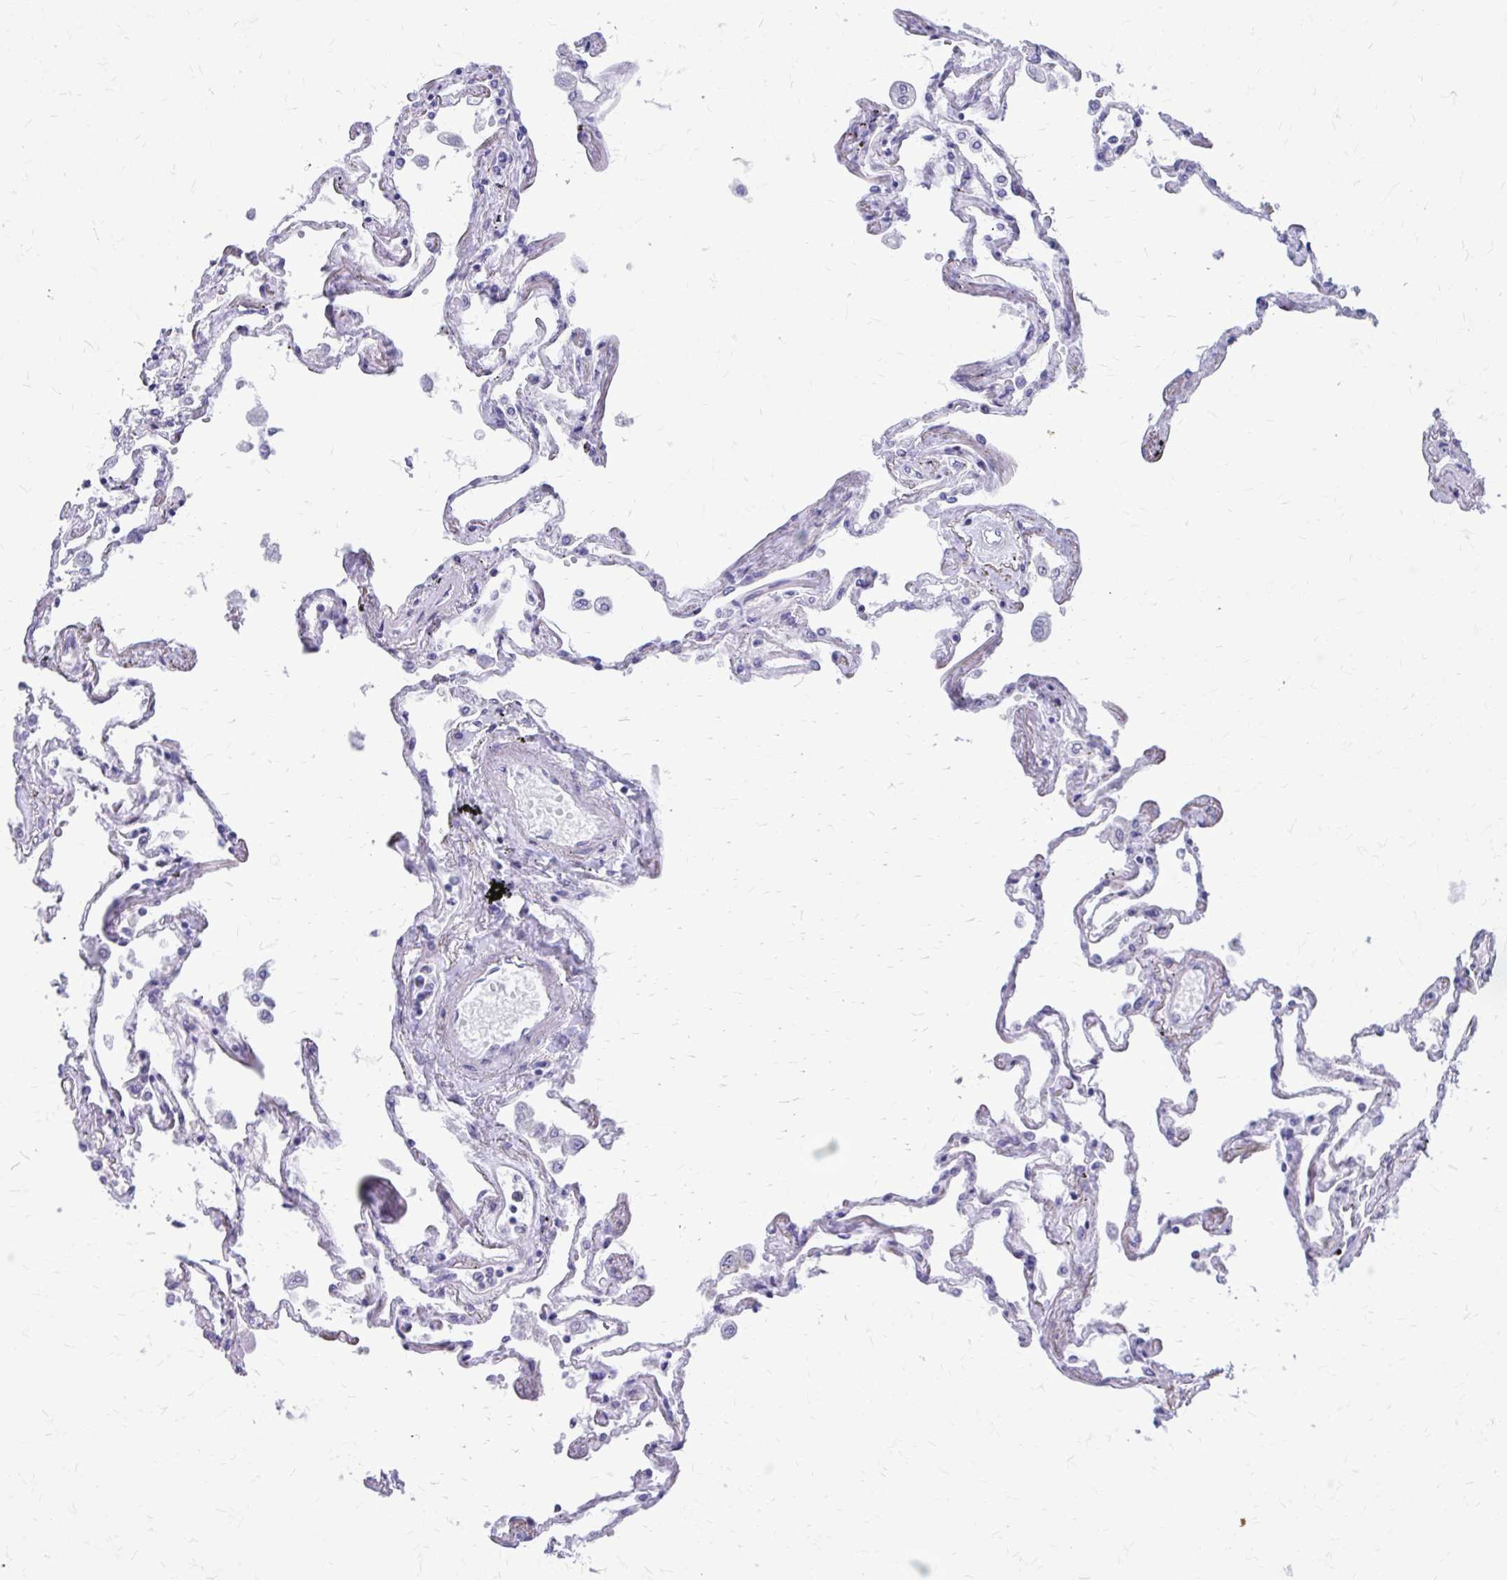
{"staining": {"intensity": "negative", "quantity": "none", "location": "none"}, "tissue": "lung", "cell_type": "Alveolar cells", "image_type": "normal", "snomed": [{"axis": "morphology", "description": "Normal tissue, NOS"}, {"axis": "morphology", "description": "Adenocarcinoma, NOS"}, {"axis": "topography", "description": "Cartilage tissue"}, {"axis": "topography", "description": "Lung"}], "caption": "Photomicrograph shows no protein expression in alveolar cells of normal lung. The staining was performed using DAB to visualize the protein expression in brown, while the nuclei were stained in blue with hematoxylin (Magnification: 20x).", "gene": "LCN15", "patient": {"sex": "female", "age": 67}}